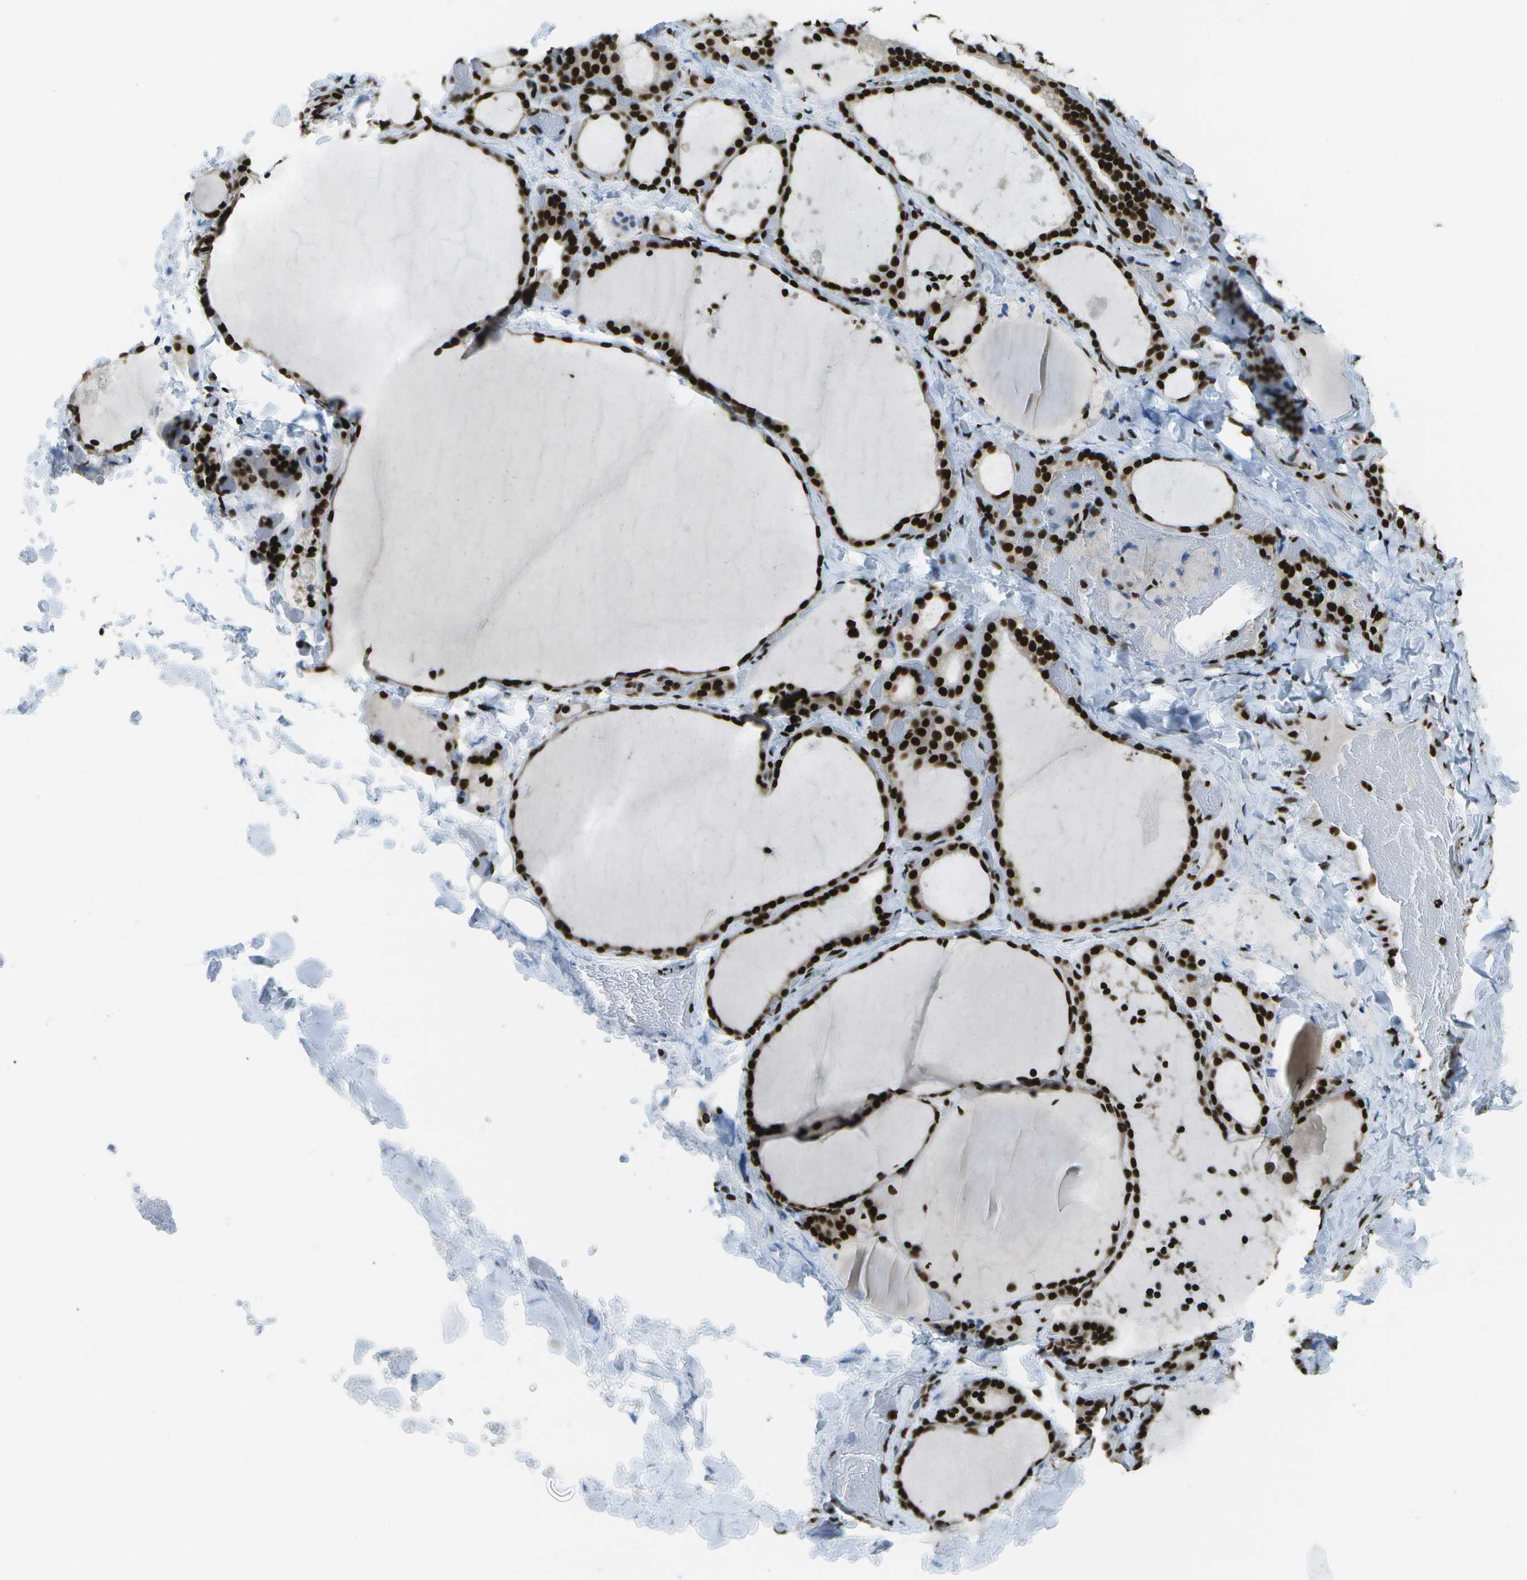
{"staining": {"intensity": "strong", "quantity": ">75%", "location": "nuclear"}, "tissue": "thyroid gland", "cell_type": "Glandular cells", "image_type": "normal", "snomed": [{"axis": "morphology", "description": "Normal tissue, NOS"}, {"axis": "topography", "description": "Thyroid gland"}], "caption": "Immunohistochemical staining of benign human thyroid gland exhibits strong nuclear protein staining in approximately >75% of glandular cells. The staining was performed using DAB (3,3'-diaminobenzidine), with brown indicating positive protein expression. Nuclei are stained blue with hematoxylin.", "gene": "GLYR1", "patient": {"sex": "female", "age": 44}}